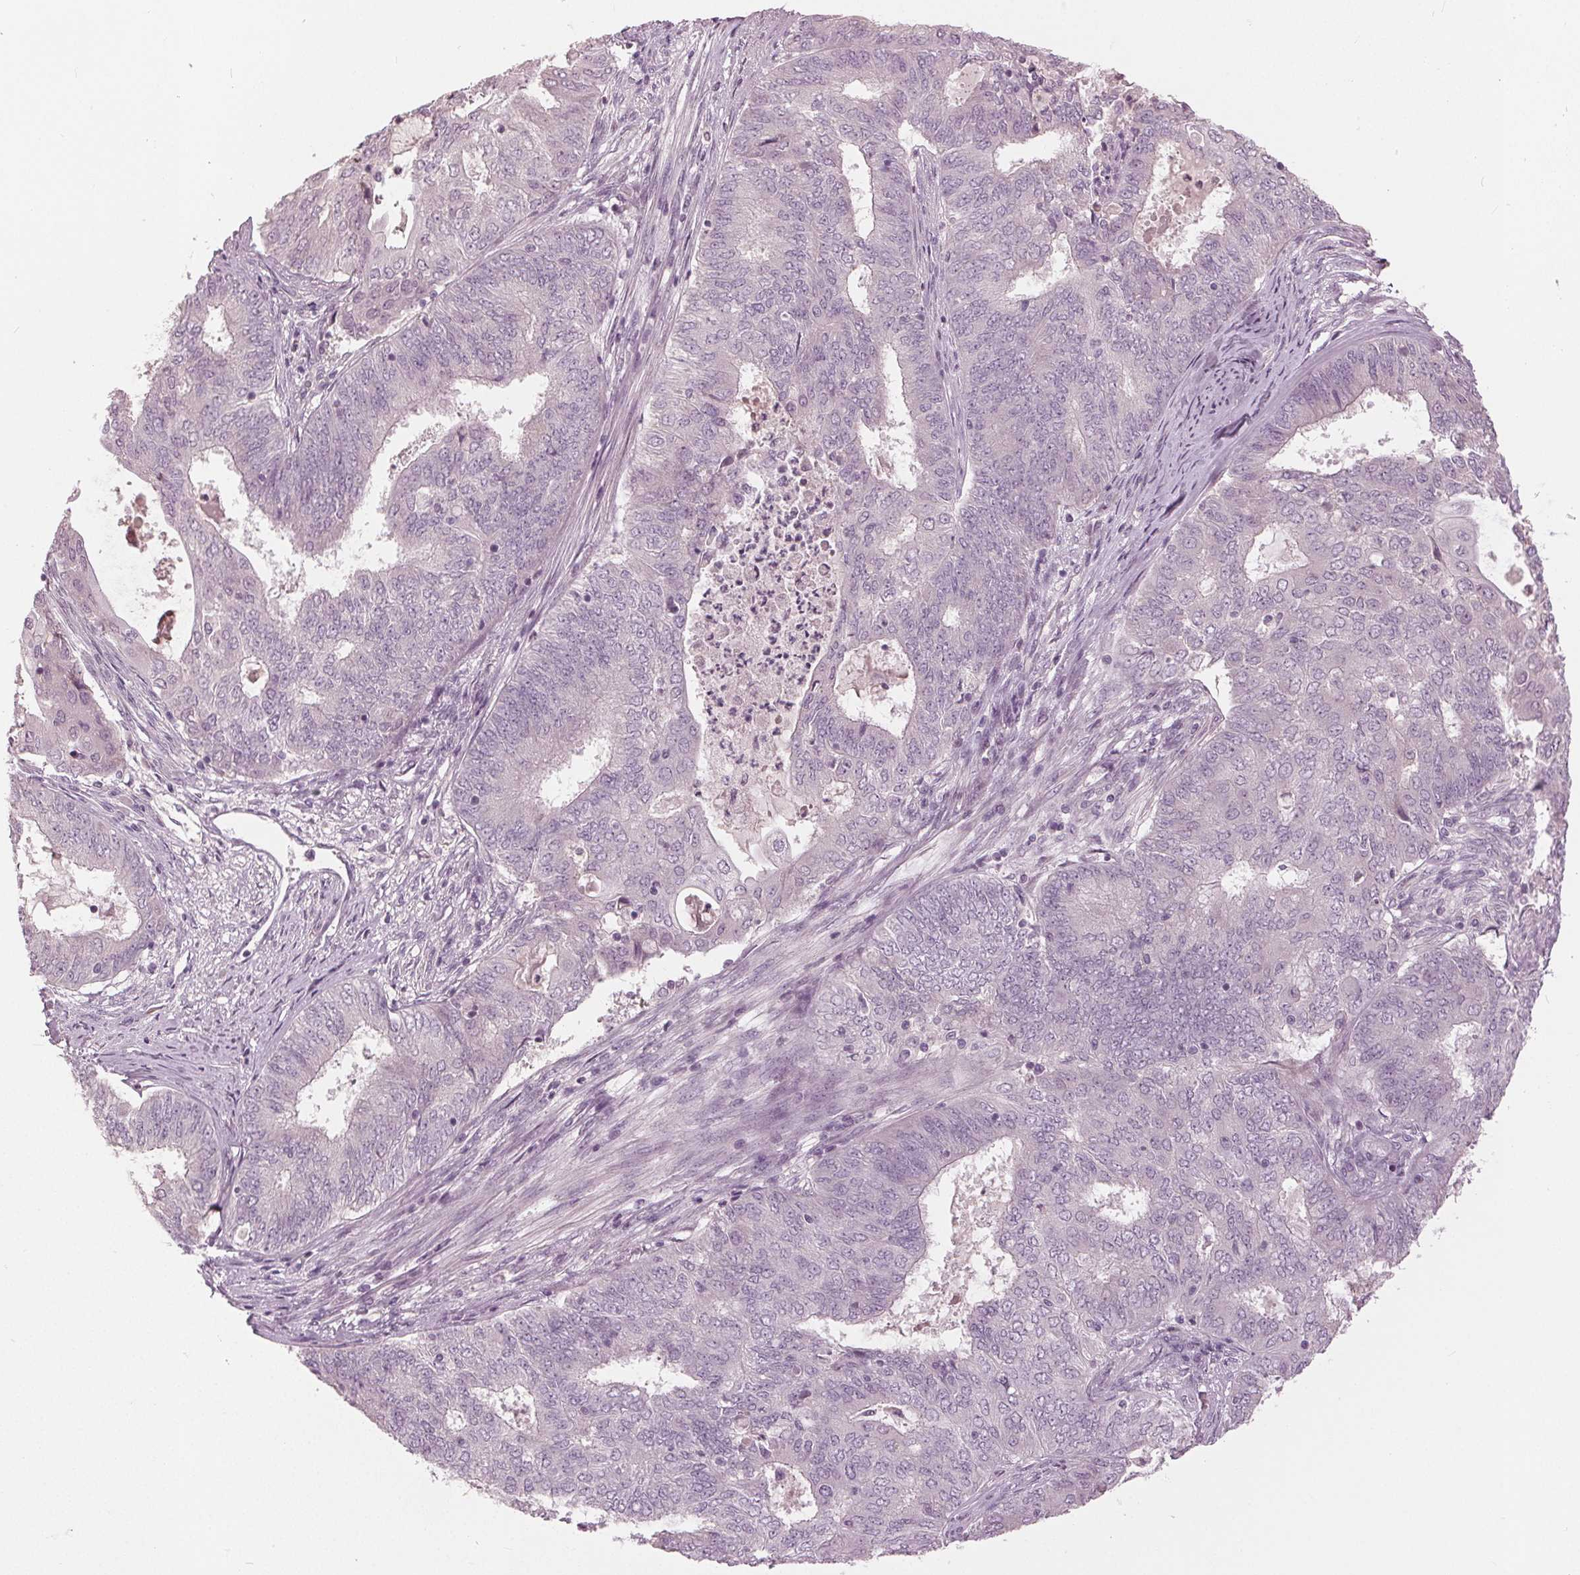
{"staining": {"intensity": "negative", "quantity": "none", "location": "none"}, "tissue": "endometrial cancer", "cell_type": "Tumor cells", "image_type": "cancer", "snomed": [{"axis": "morphology", "description": "Adenocarcinoma, NOS"}, {"axis": "topography", "description": "Endometrium"}], "caption": "This is a histopathology image of immunohistochemistry staining of endometrial cancer (adenocarcinoma), which shows no expression in tumor cells.", "gene": "KLK13", "patient": {"sex": "female", "age": 62}}